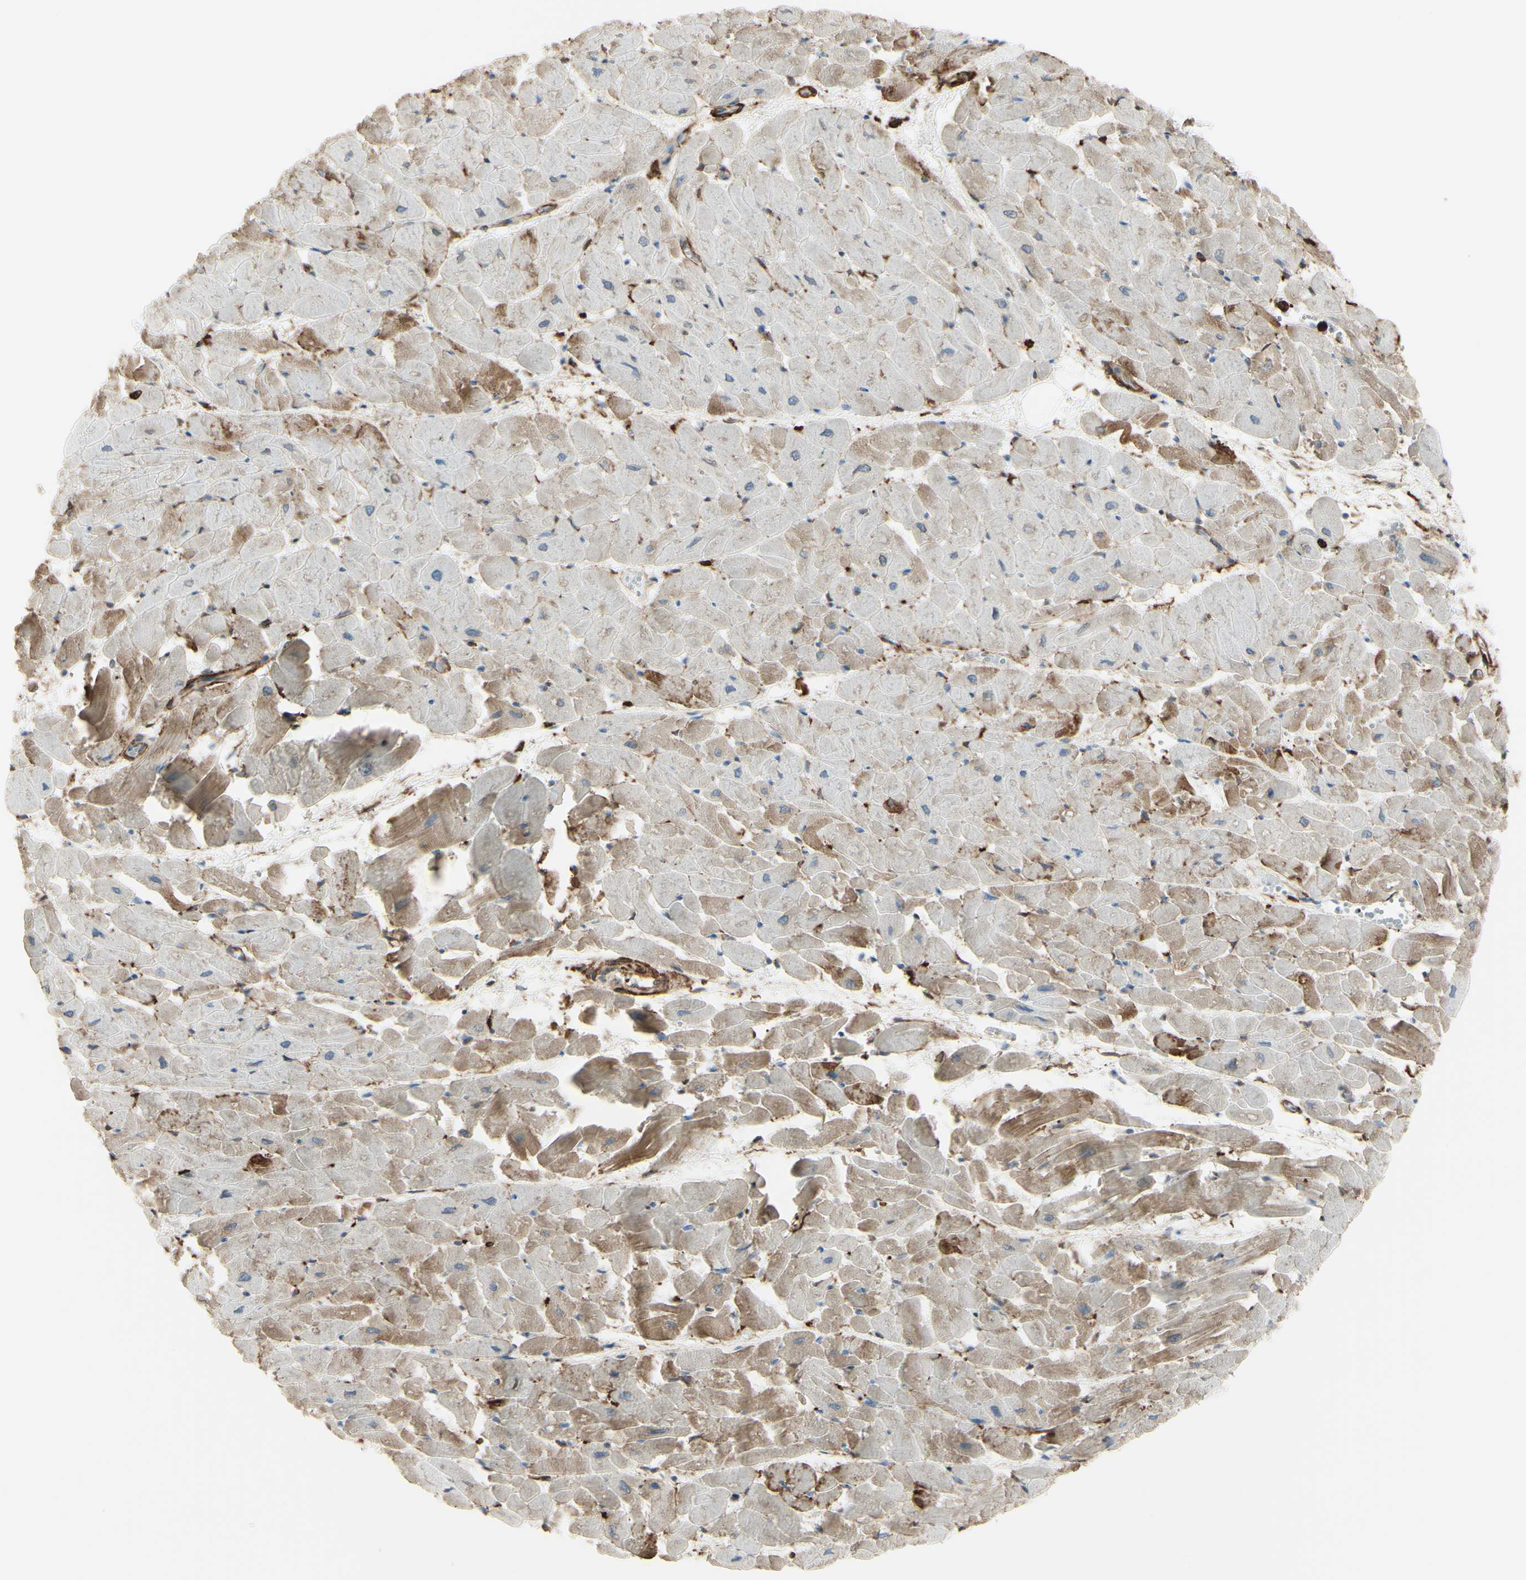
{"staining": {"intensity": "moderate", "quantity": "25%-75%", "location": "cytoplasmic/membranous"}, "tissue": "heart muscle", "cell_type": "Cardiomyocytes", "image_type": "normal", "snomed": [{"axis": "morphology", "description": "Normal tissue, NOS"}, {"axis": "topography", "description": "Heart"}], "caption": "Immunohistochemistry of normal heart muscle displays medium levels of moderate cytoplasmic/membranous expression in approximately 25%-75% of cardiomyocytes.", "gene": "GSN", "patient": {"sex": "female", "age": 19}}